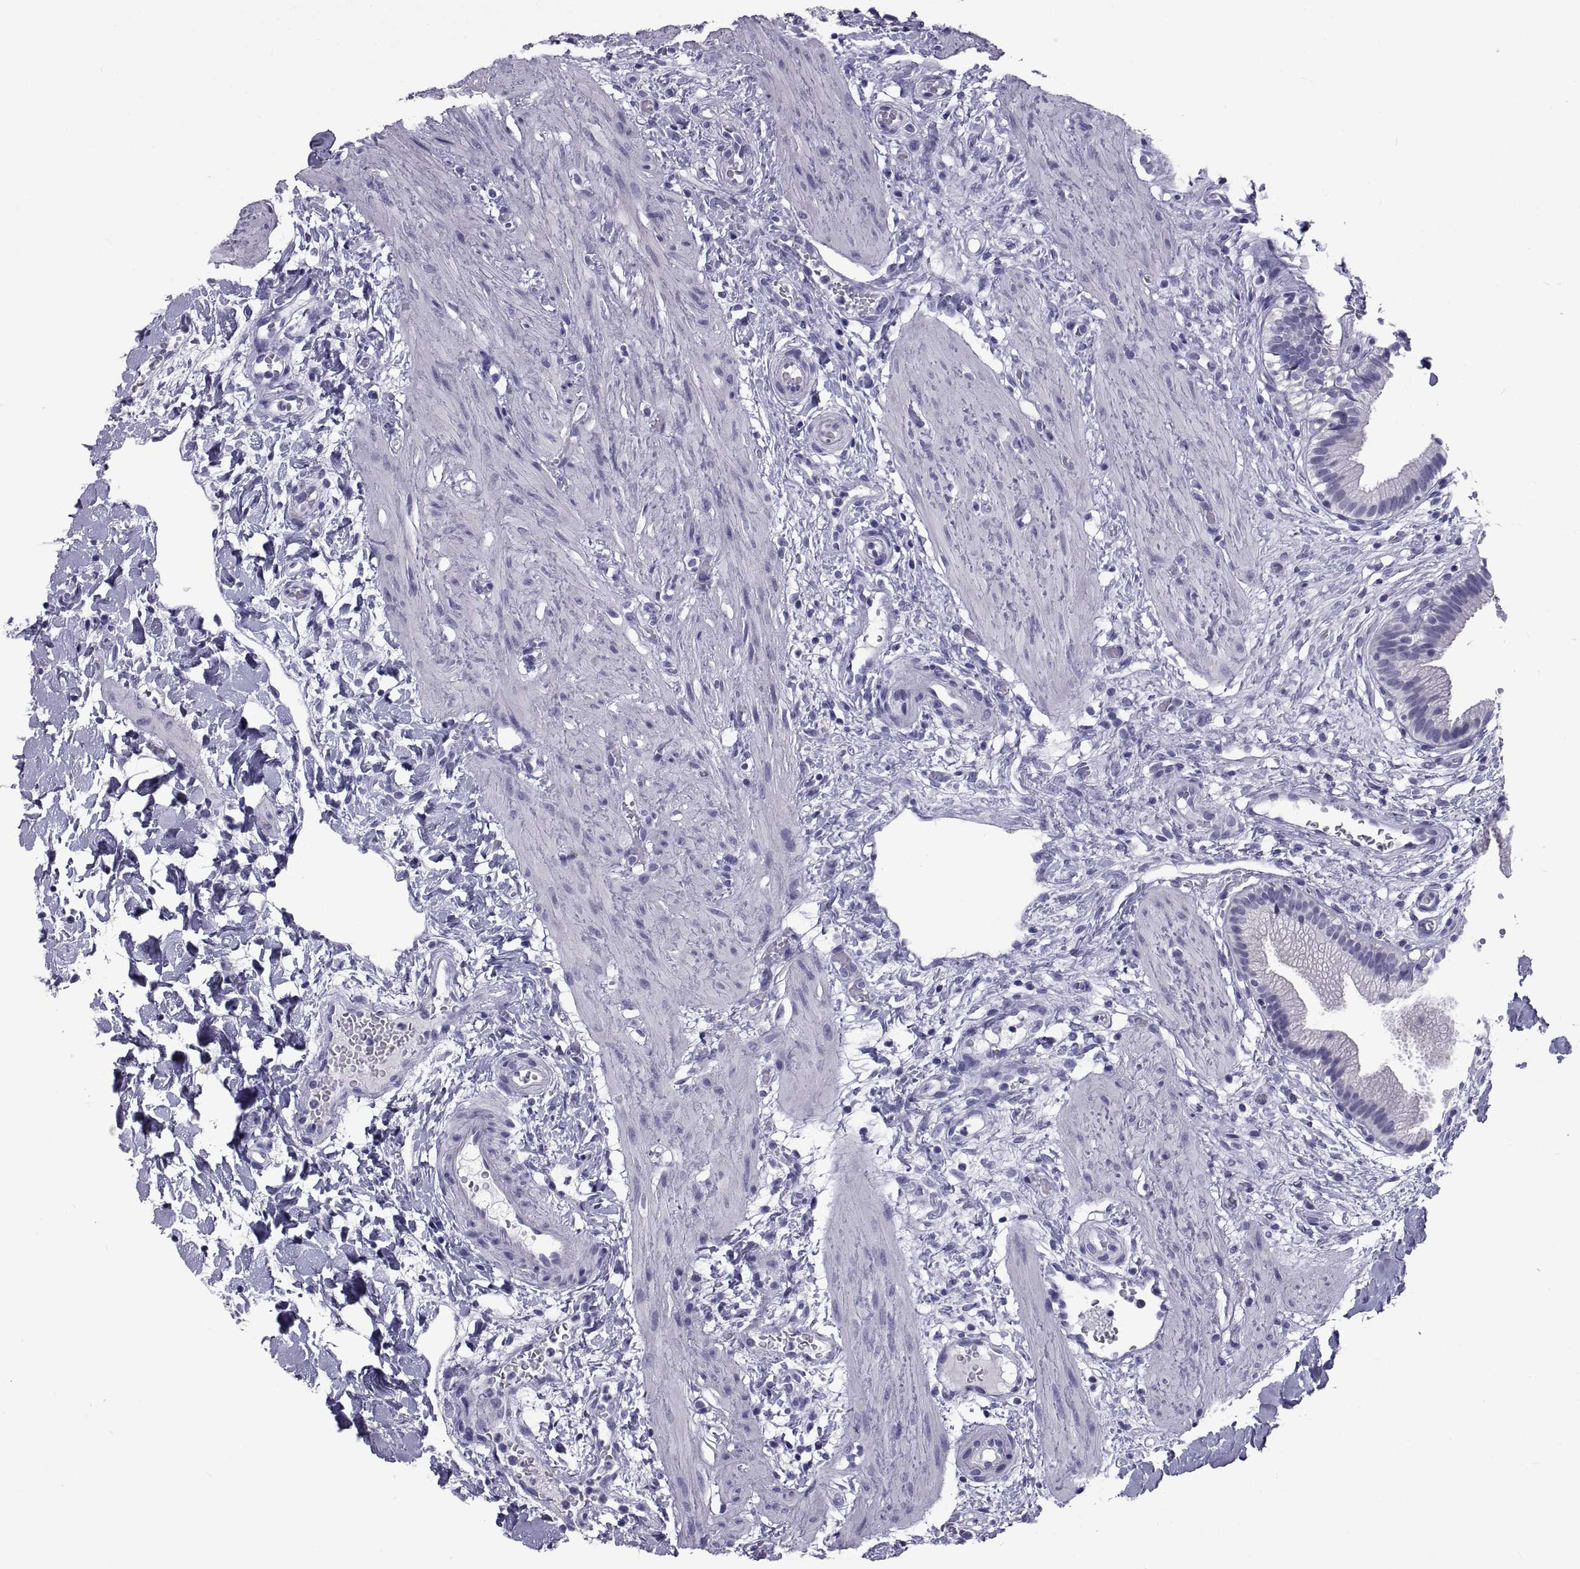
{"staining": {"intensity": "negative", "quantity": "none", "location": "none"}, "tissue": "gallbladder", "cell_type": "Glandular cells", "image_type": "normal", "snomed": [{"axis": "morphology", "description": "Normal tissue, NOS"}, {"axis": "topography", "description": "Gallbladder"}], "caption": "Protein analysis of benign gallbladder demonstrates no significant staining in glandular cells.", "gene": "NPTX2", "patient": {"sex": "female", "age": 24}}